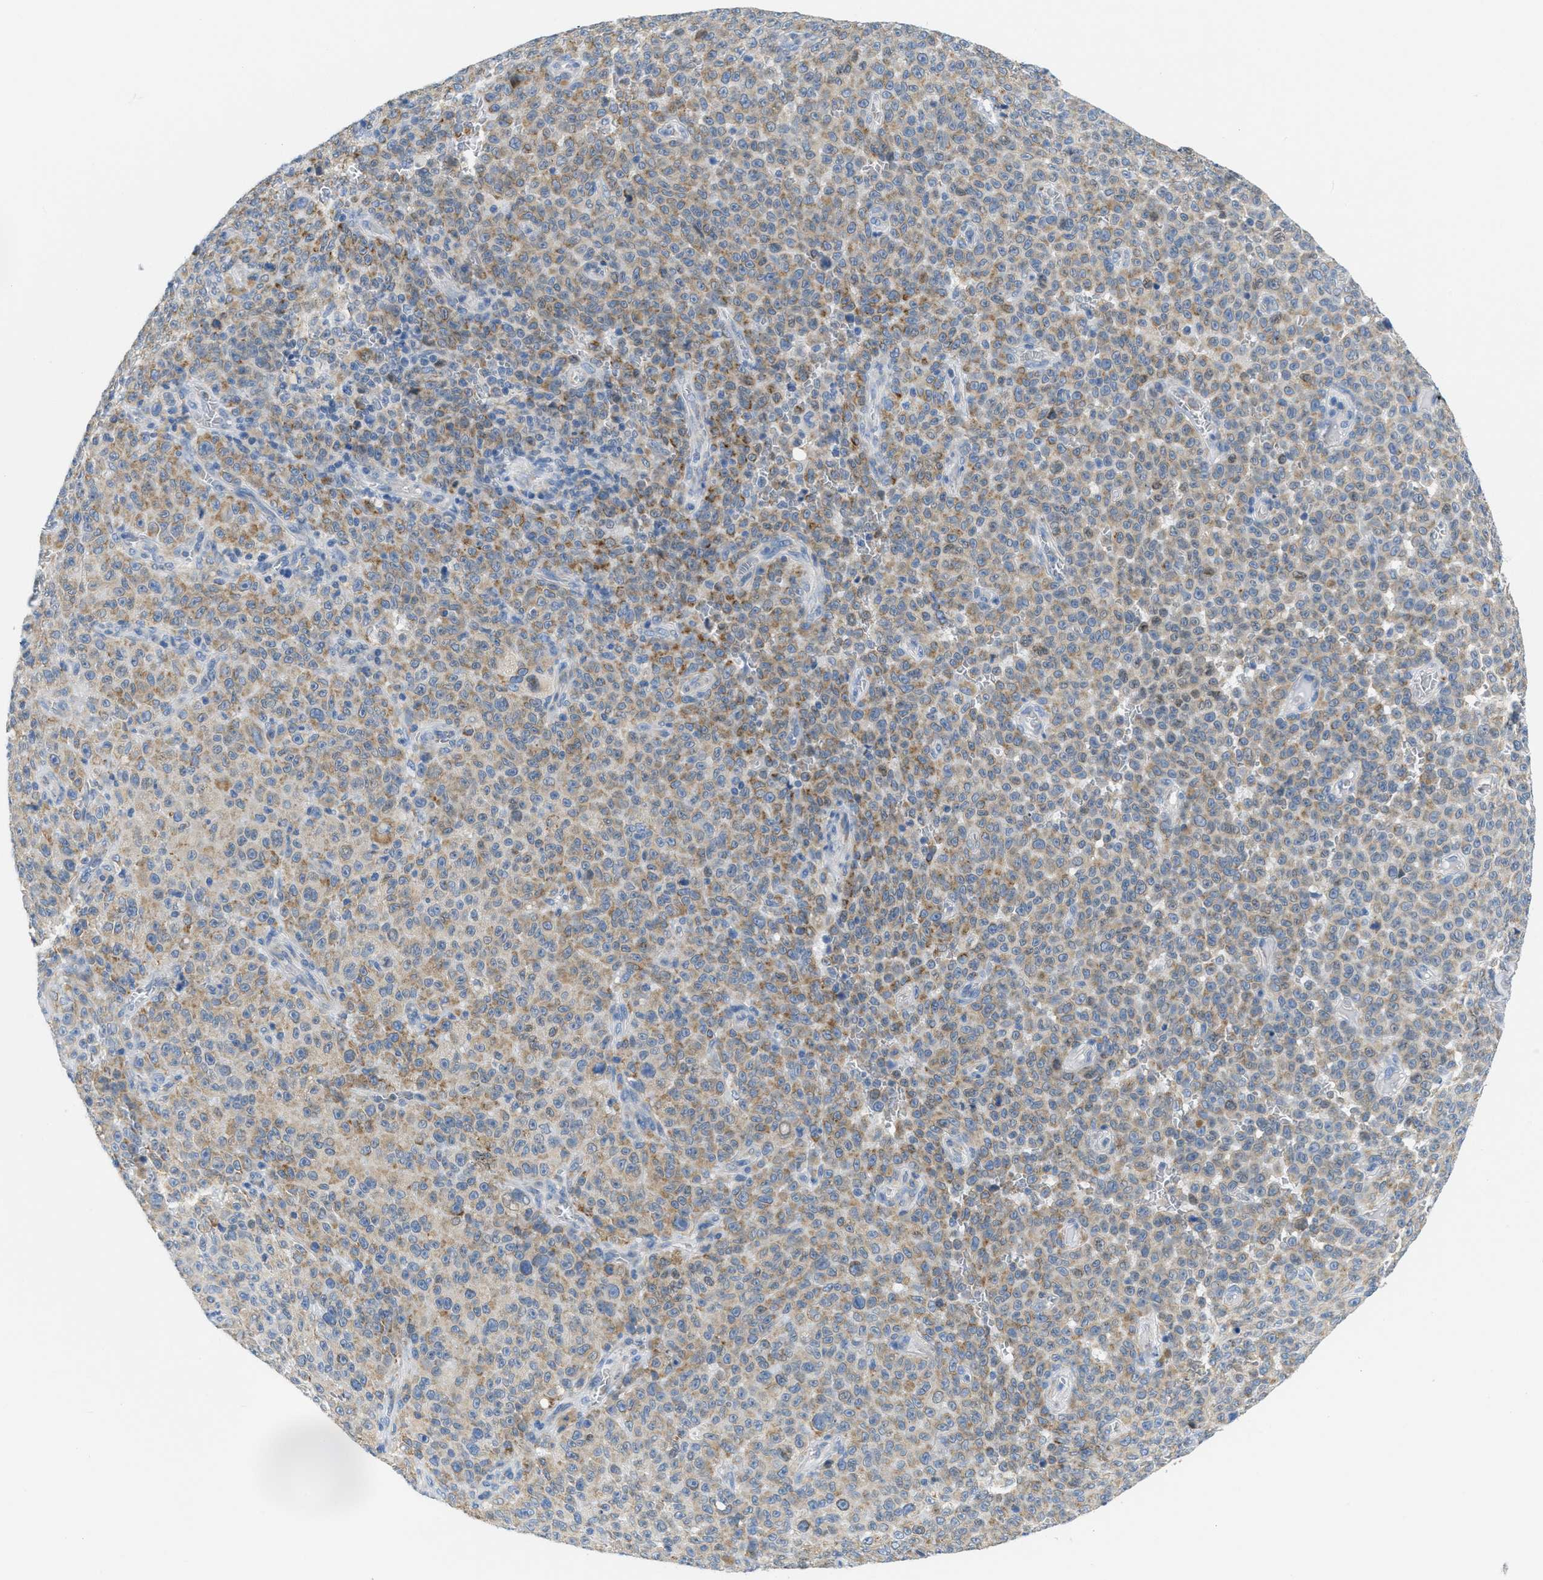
{"staining": {"intensity": "moderate", "quantity": ">75%", "location": "cytoplasmic/membranous"}, "tissue": "melanoma", "cell_type": "Tumor cells", "image_type": "cancer", "snomed": [{"axis": "morphology", "description": "Malignant melanoma, NOS"}, {"axis": "topography", "description": "Skin"}], "caption": "Immunohistochemical staining of malignant melanoma demonstrates moderate cytoplasmic/membranous protein positivity in approximately >75% of tumor cells.", "gene": "PTDSS1", "patient": {"sex": "female", "age": 82}}